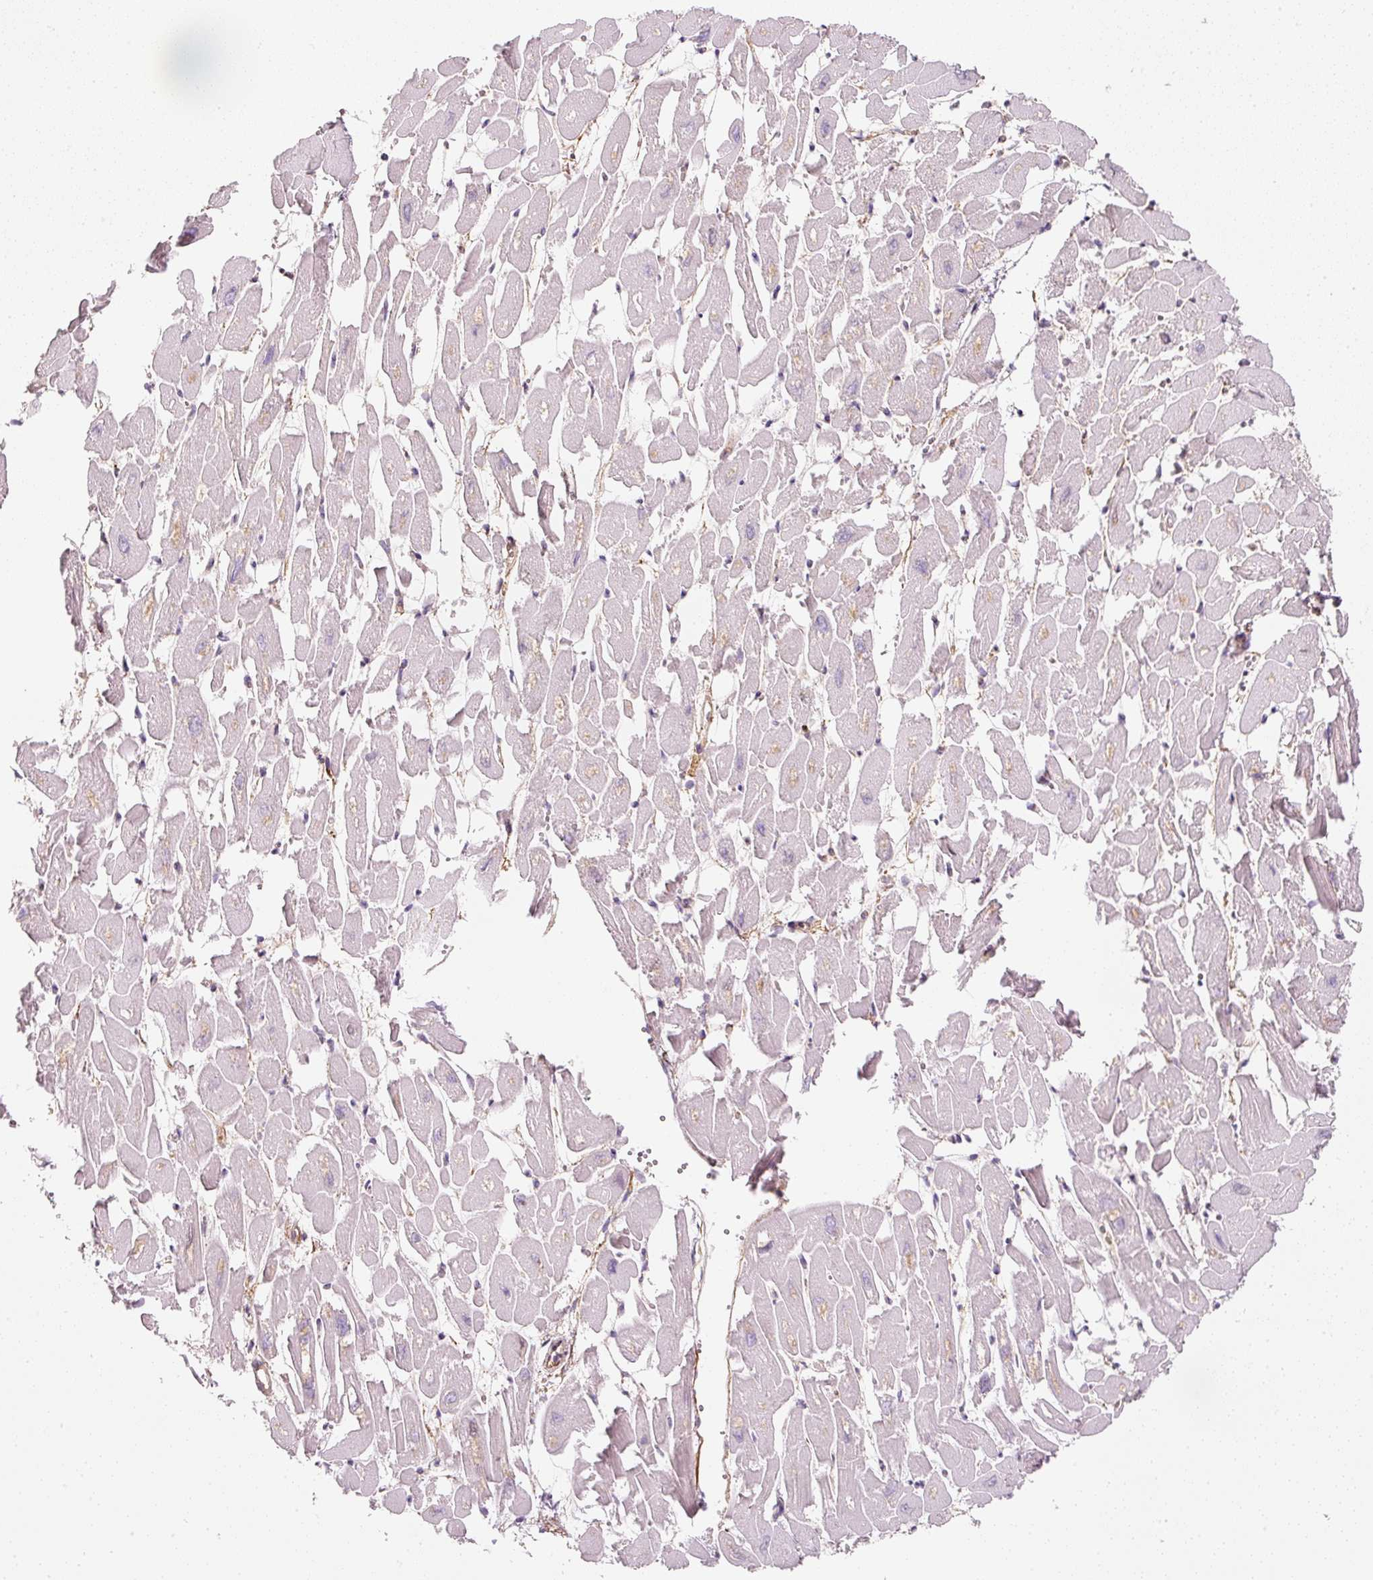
{"staining": {"intensity": "moderate", "quantity": "<25%", "location": "cytoplasmic/membranous"}, "tissue": "heart muscle", "cell_type": "Cardiomyocytes", "image_type": "normal", "snomed": [{"axis": "morphology", "description": "Normal tissue, NOS"}, {"axis": "topography", "description": "Heart"}], "caption": "Immunohistochemistry staining of unremarkable heart muscle, which exhibits low levels of moderate cytoplasmic/membranous positivity in about <25% of cardiomyocytes indicating moderate cytoplasmic/membranous protein positivity. The staining was performed using DAB (3,3'-diaminobenzidine) (brown) for protein detection and nuclei were counterstained in hematoxylin (blue).", "gene": "RNF167", "patient": {"sex": "male", "age": 54}}